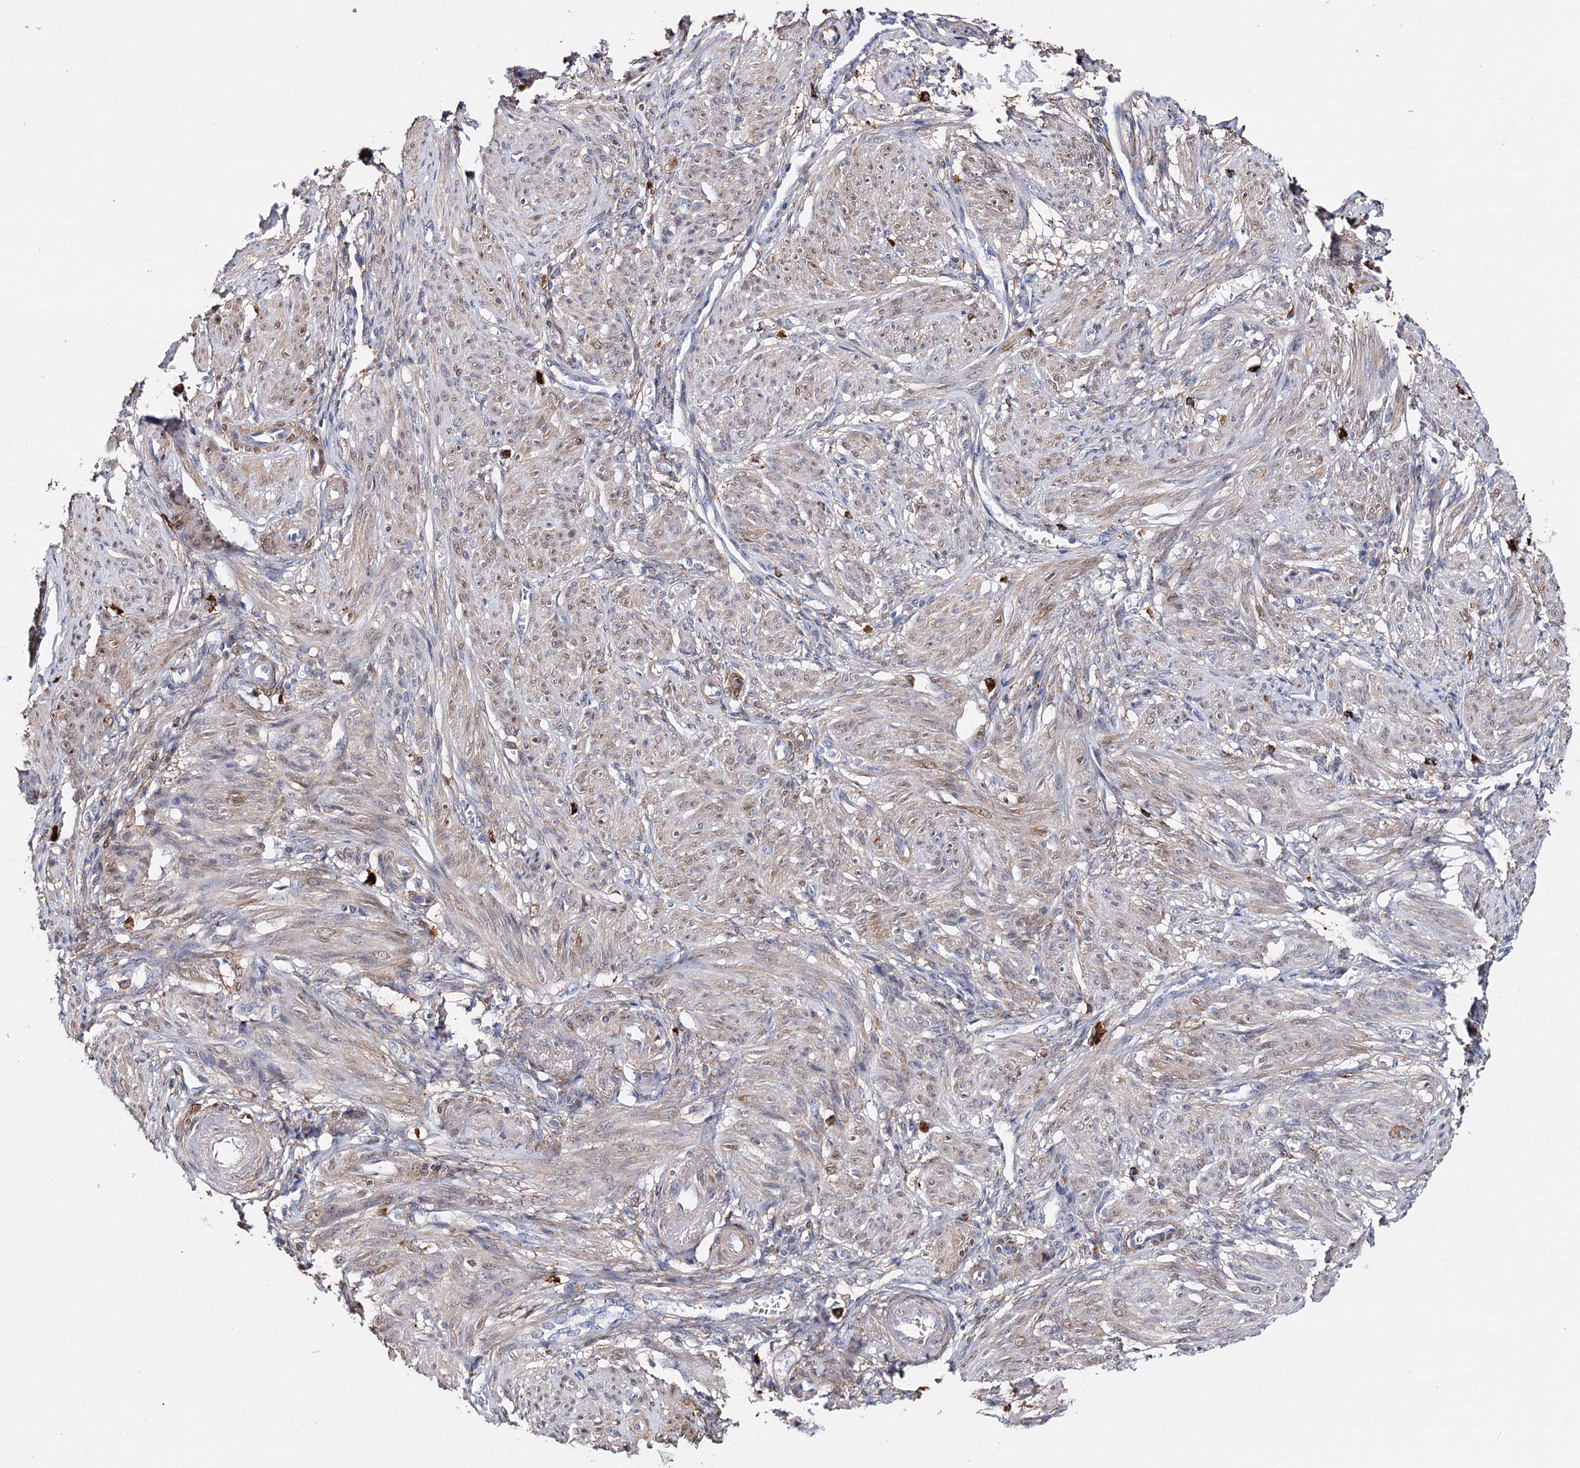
{"staining": {"intensity": "moderate", "quantity": "25%-75%", "location": "cytoplasmic/membranous"}, "tissue": "smooth muscle", "cell_type": "Smooth muscle cells", "image_type": "normal", "snomed": [{"axis": "morphology", "description": "Normal tissue, NOS"}, {"axis": "topography", "description": "Smooth muscle"}], "caption": "Approximately 25%-75% of smooth muscle cells in benign smooth muscle show moderate cytoplasmic/membranous protein positivity as visualized by brown immunohistochemical staining.", "gene": "CFAP46", "patient": {"sex": "female", "age": 39}}